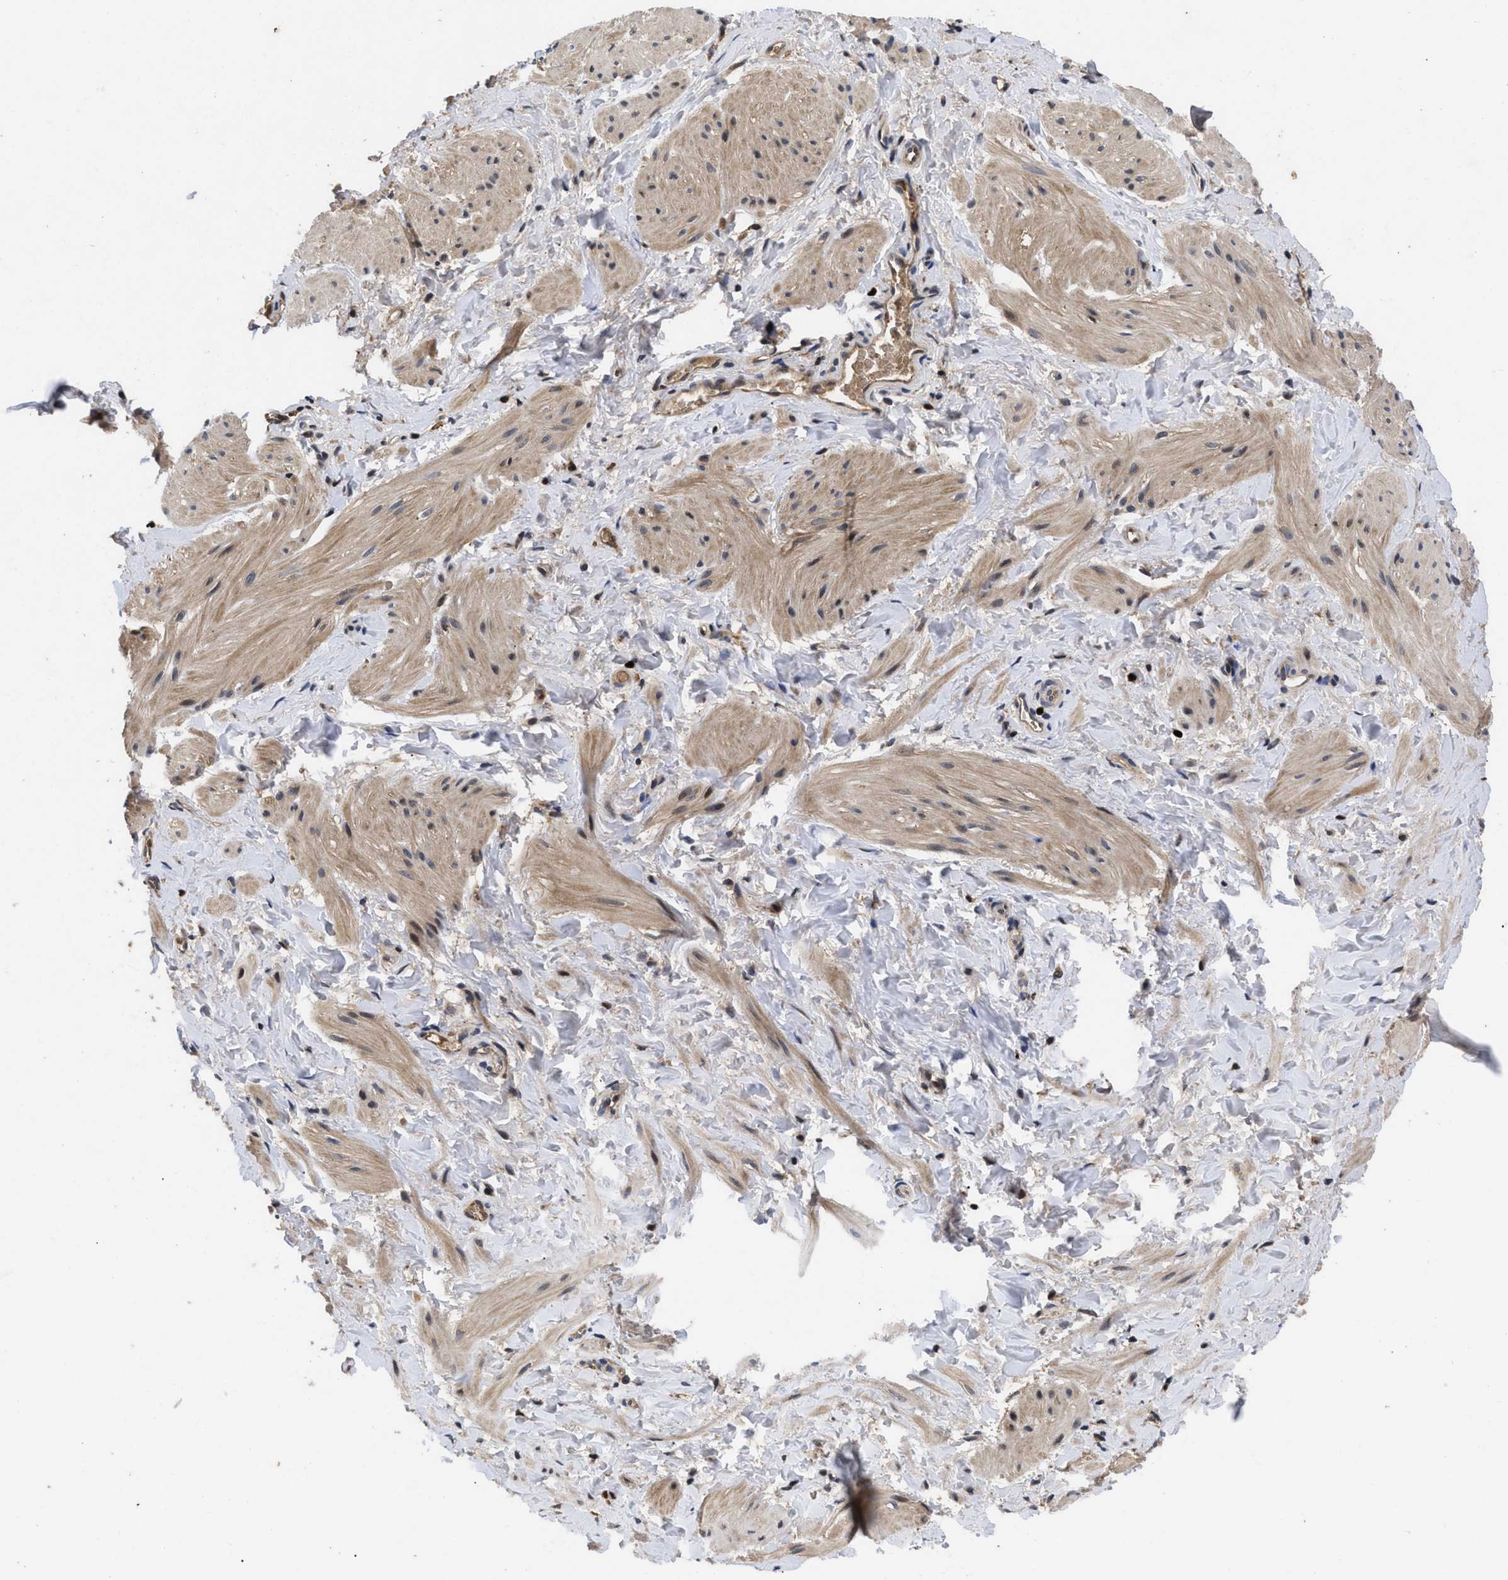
{"staining": {"intensity": "moderate", "quantity": ">75%", "location": "cytoplasmic/membranous"}, "tissue": "smooth muscle", "cell_type": "Smooth muscle cells", "image_type": "normal", "snomed": [{"axis": "morphology", "description": "Normal tissue, NOS"}, {"axis": "topography", "description": "Smooth muscle"}], "caption": "Protein analysis of benign smooth muscle reveals moderate cytoplasmic/membranous positivity in approximately >75% of smooth muscle cells.", "gene": "FAM200A", "patient": {"sex": "male", "age": 16}}